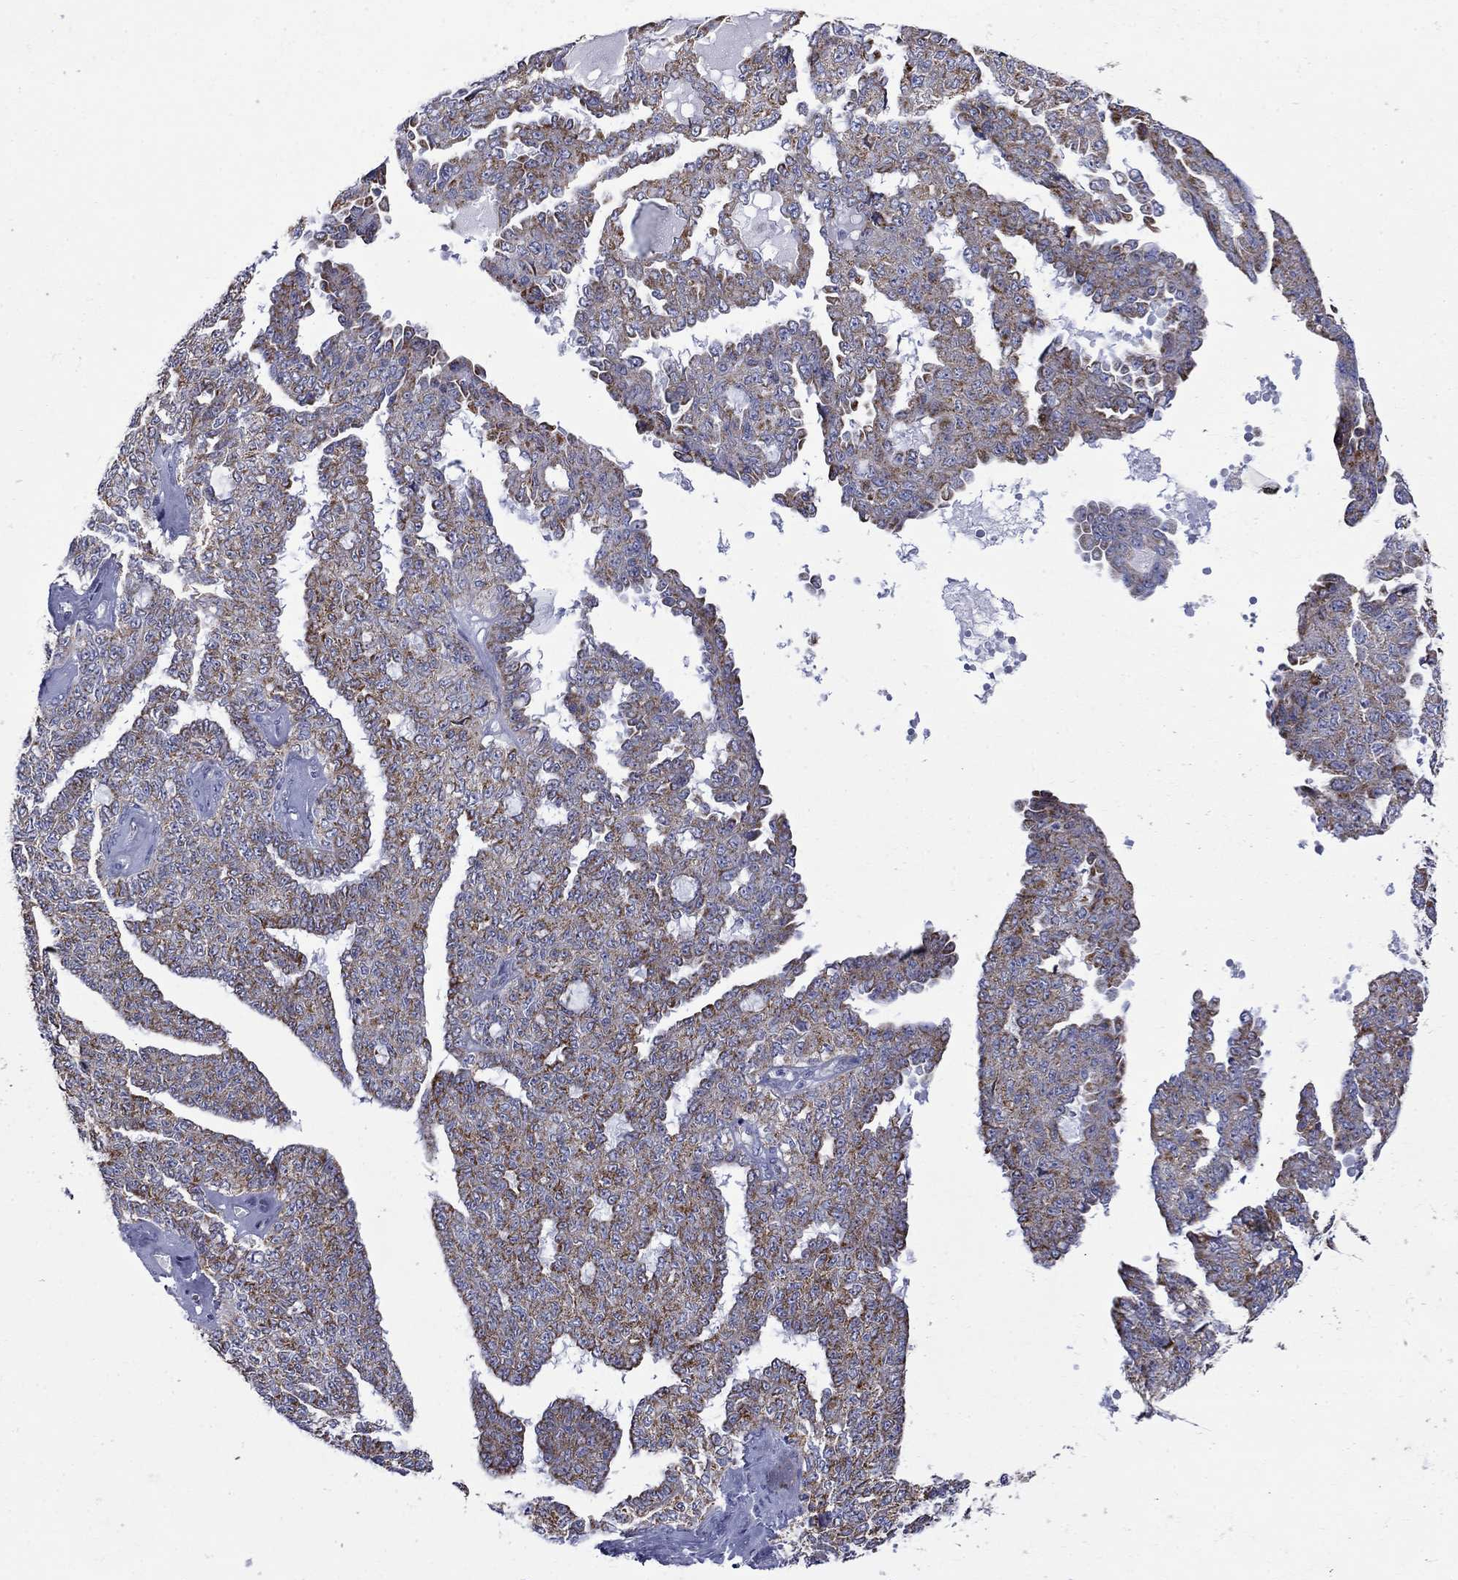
{"staining": {"intensity": "strong", "quantity": "<25%", "location": "cytoplasmic/membranous"}, "tissue": "ovarian cancer", "cell_type": "Tumor cells", "image_type": "cancer", "snomed": [{"axis": "morphology", "description": "Cystadenocarcinoma, serous, NOS"}, {"axis": "topography", "description": "Ovary"}], "caption": "Tumor cells reveal medium levels of strong cytoplasmic/membranous expression in approximately <25% of cells in human ovarian cancer (serous cystadenocarcinoma). The staining was performed using DAB, with brown indicating positive protein expression. Nuclei are stained blue with hematoxylin.", "gene": "CISD1", "patient": {"sex": "female", "age": 71}}